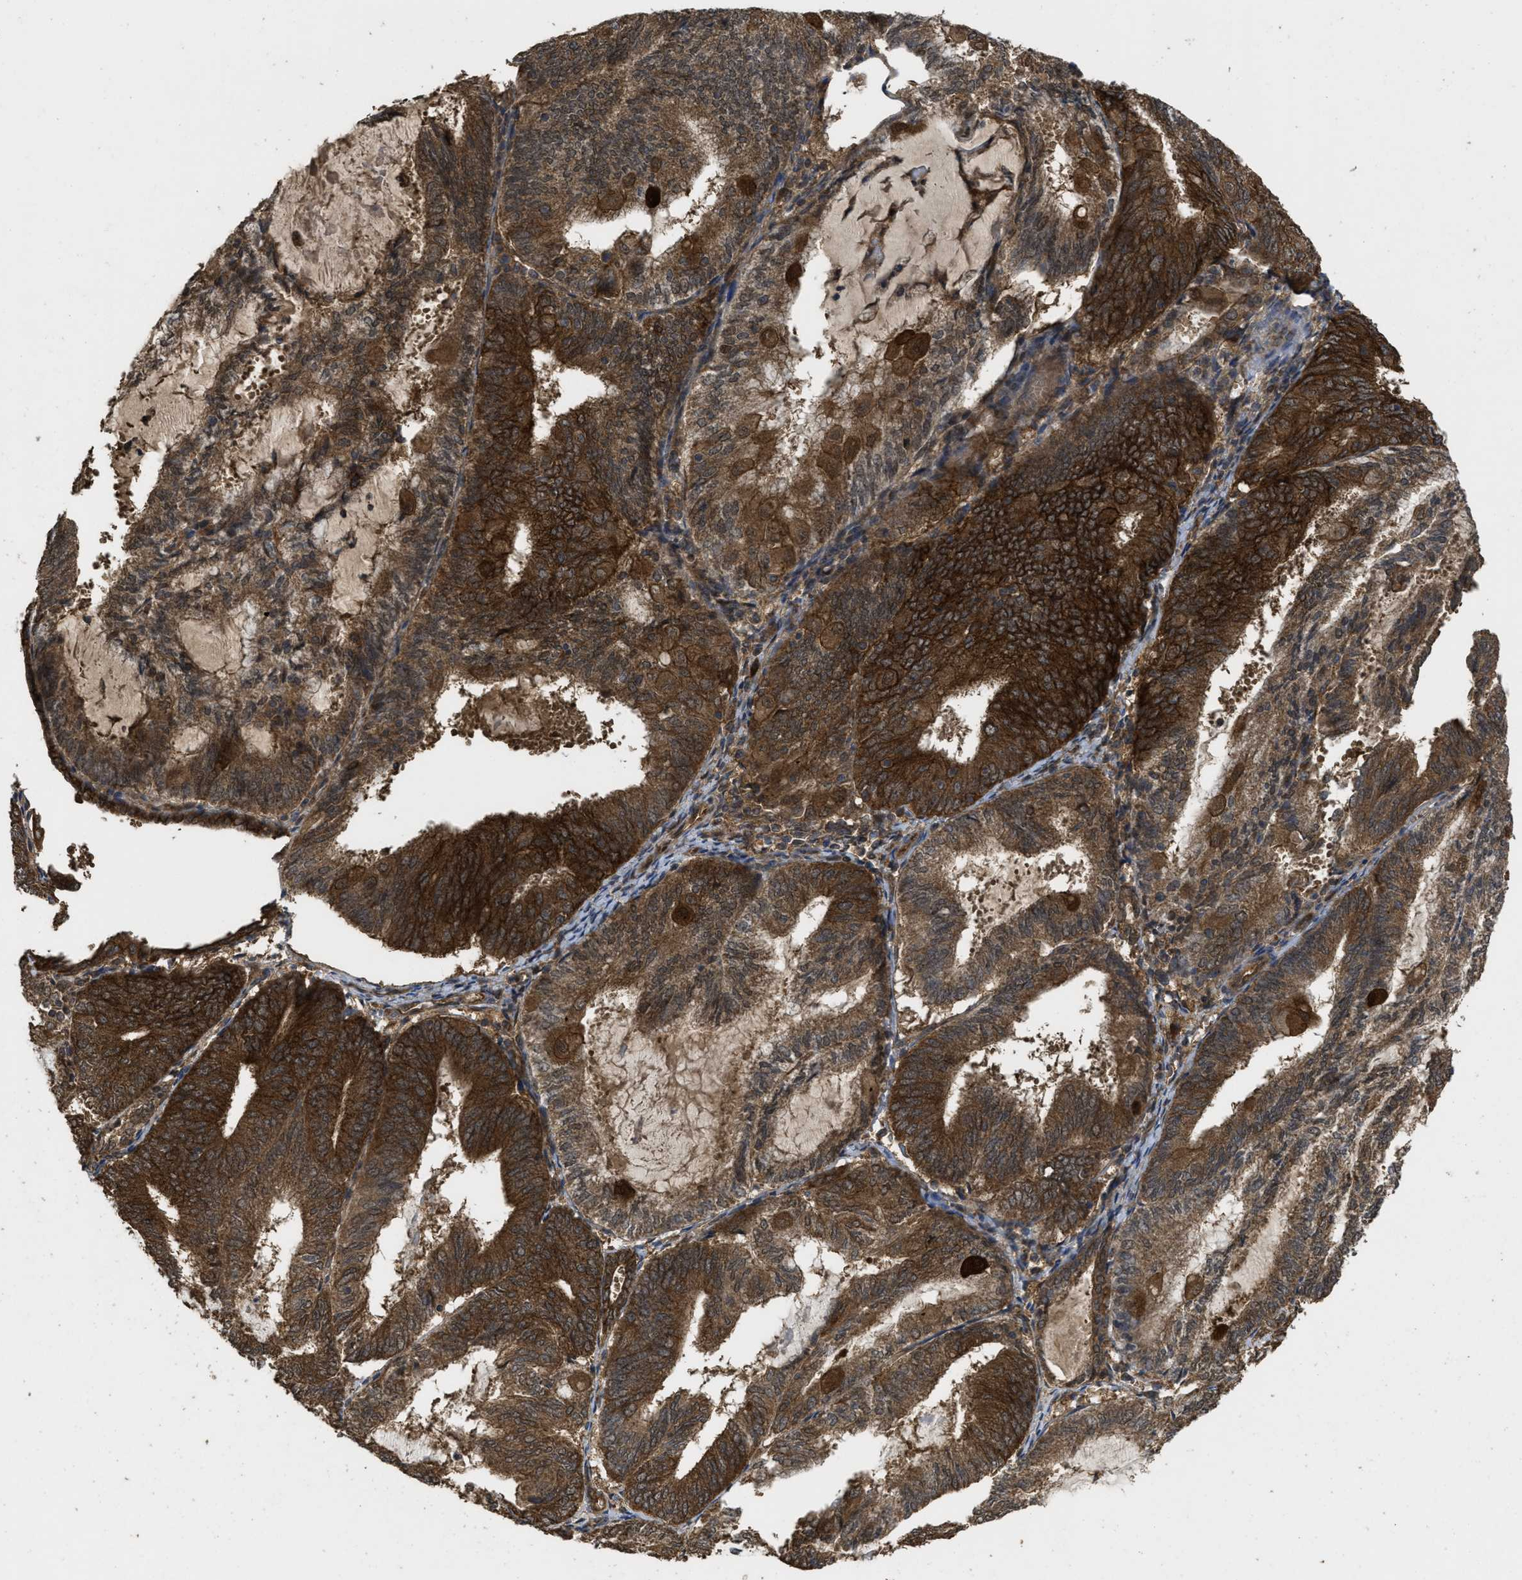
{"staining": {"intensity": "strong", "quantity": ">75%", "location": "cytoplasmic/membranous"}, "tissue": "endometrial cancer", "cell_type": "Tumor cells", "image_type": "cancer", "snomed": [{"axis": "morphology", "description": "Adenocarcinoma, NOS"}, {"axis": "topography", "description": "Endometrium"}], "caption": "Endometrial cancer (adenocarcinoma) stained with DAB (3,3'-diaminobenzidine) immunohistochemistry demonstrates high levels of strong cytoplasmic/membranous positivity in about >75% of tumor cells.", "gene": "FZD6", "patient": {"sex": "female", "age": 81}}